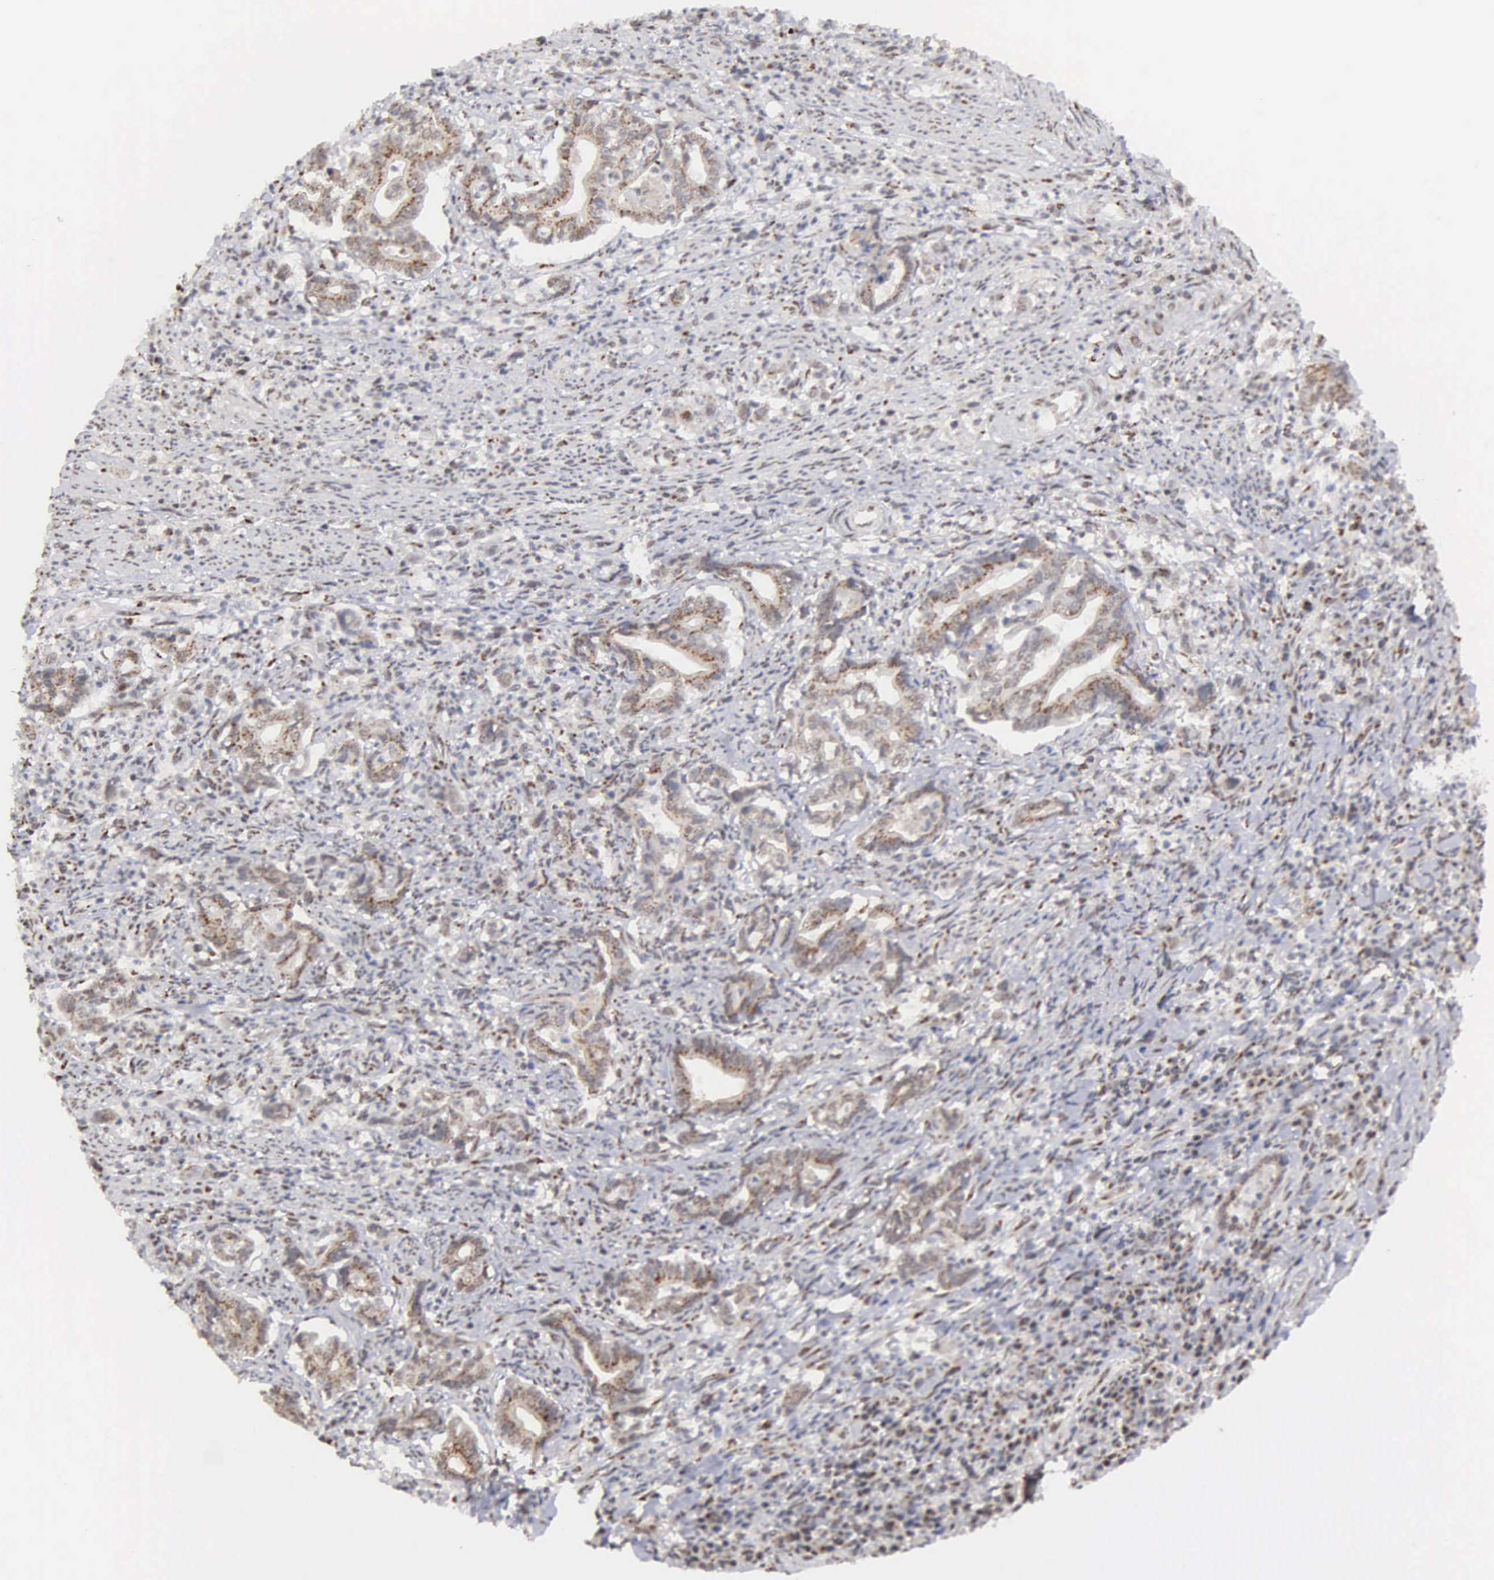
{"staining": {"intensity": "moderate", "quantity": ">75%", "location": "cytoplasmic/membranous,nuclear"}, "tissue": "stomach cancer", "cell_type": "Tumor cells", "image_type": "cancer", "snomed": [{"axis": "morphology", "description": "Adenocarcinoma, NOS"}, {"axis": "topography", "description": "Stomach"}], "caption": "This is a micrograph of IHC staining of stomach adenocarcinoma, which shows moderate staining in the cytoplasmic/membranous and nuclear of tumor cells.", "gene": "GTF2A1", "patient": {"sex": "female", "age": 76}}